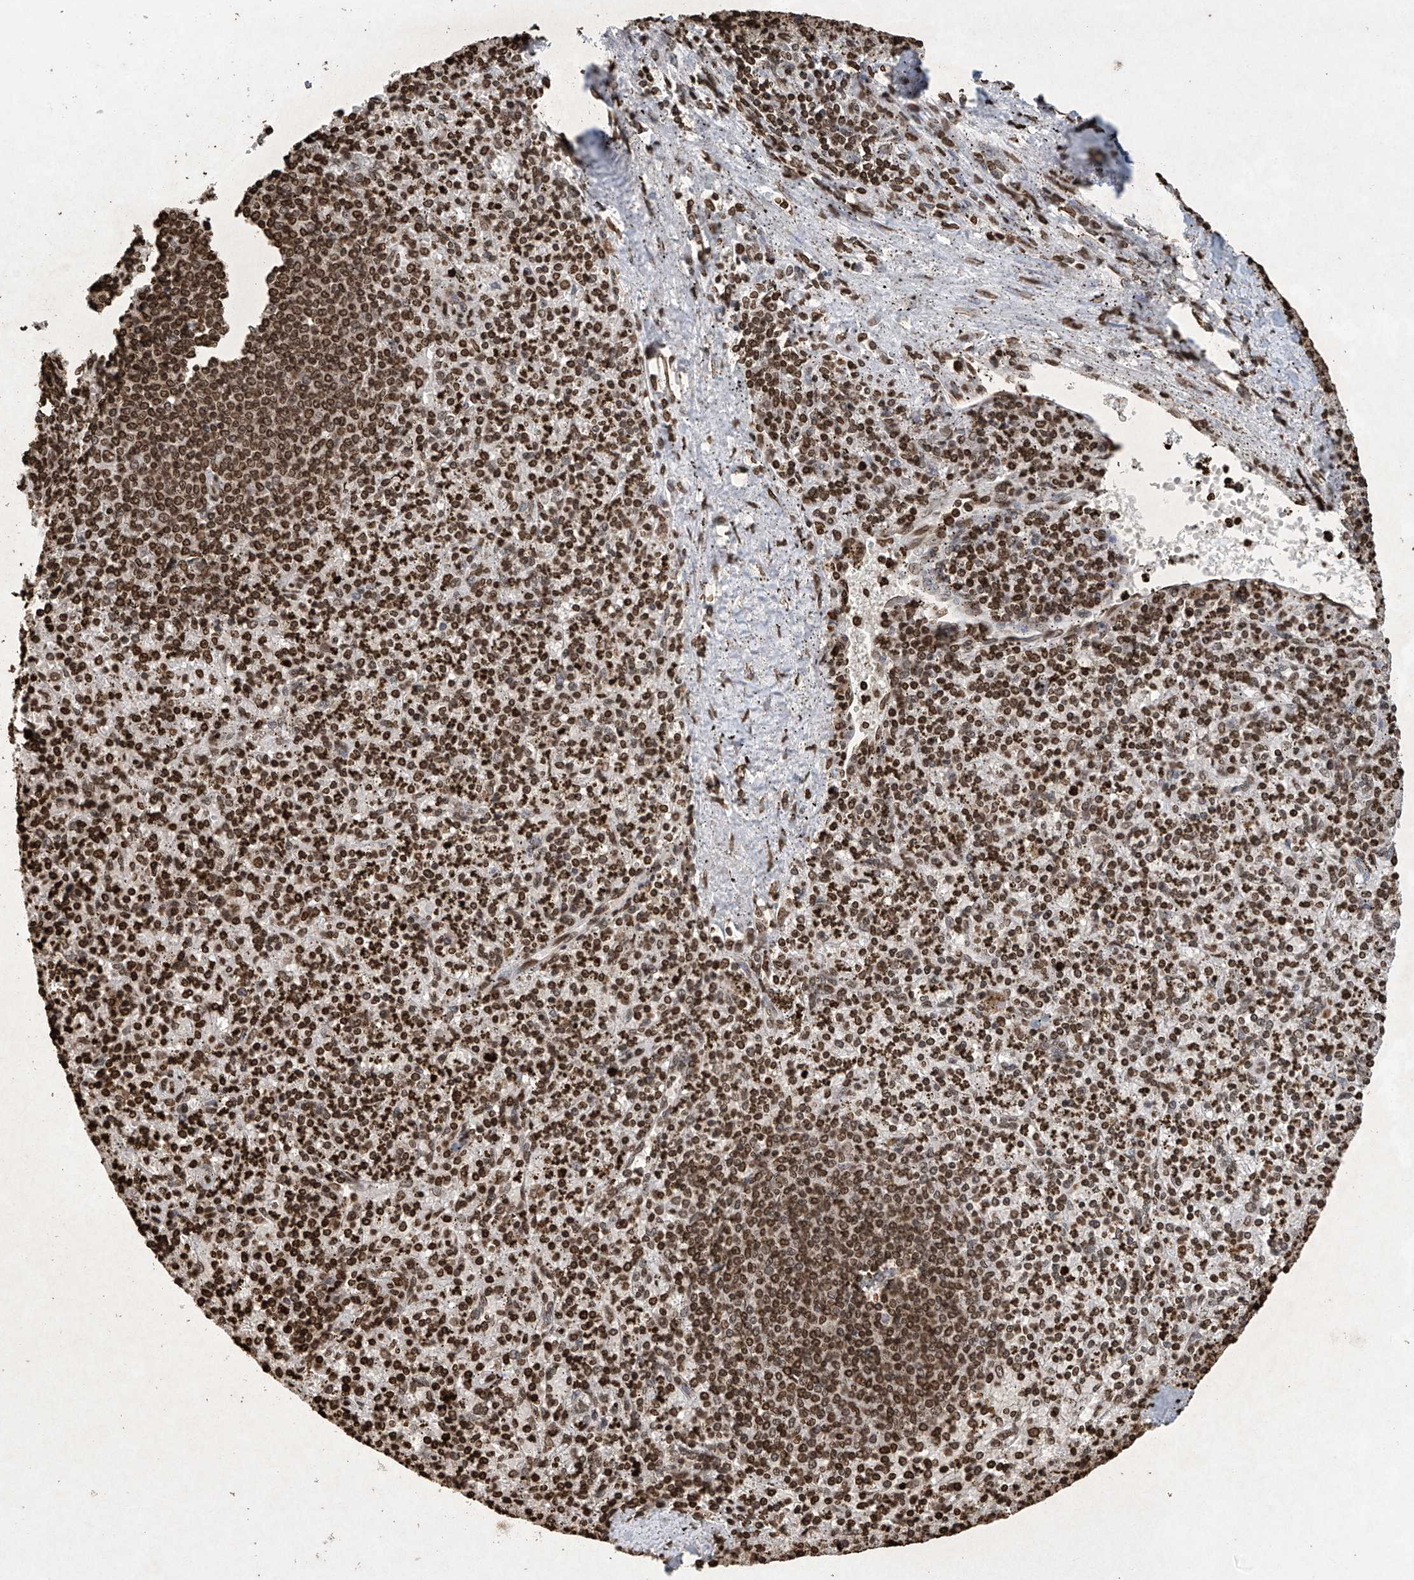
{"staining": {"intensity": "strong", "quantity": ">75%", "location": "nuclear"}, "tissue": "spleen", "cell_type": "Cells in red pulp", "image_type": "normal", "snomed": [{"axis": "morphology", "description": "Normal tissue, NOS"}, {"axis": "topography", "description": "Spleen"}], "caption": "A high-resolution histopathology image shows immunohistochemistry staining of benign spleen, which displays strong nuclear positivity in approximately >75% of cells in red pulp.", "gene": "H3", "patient": {"sex": "male", "age": 72}}